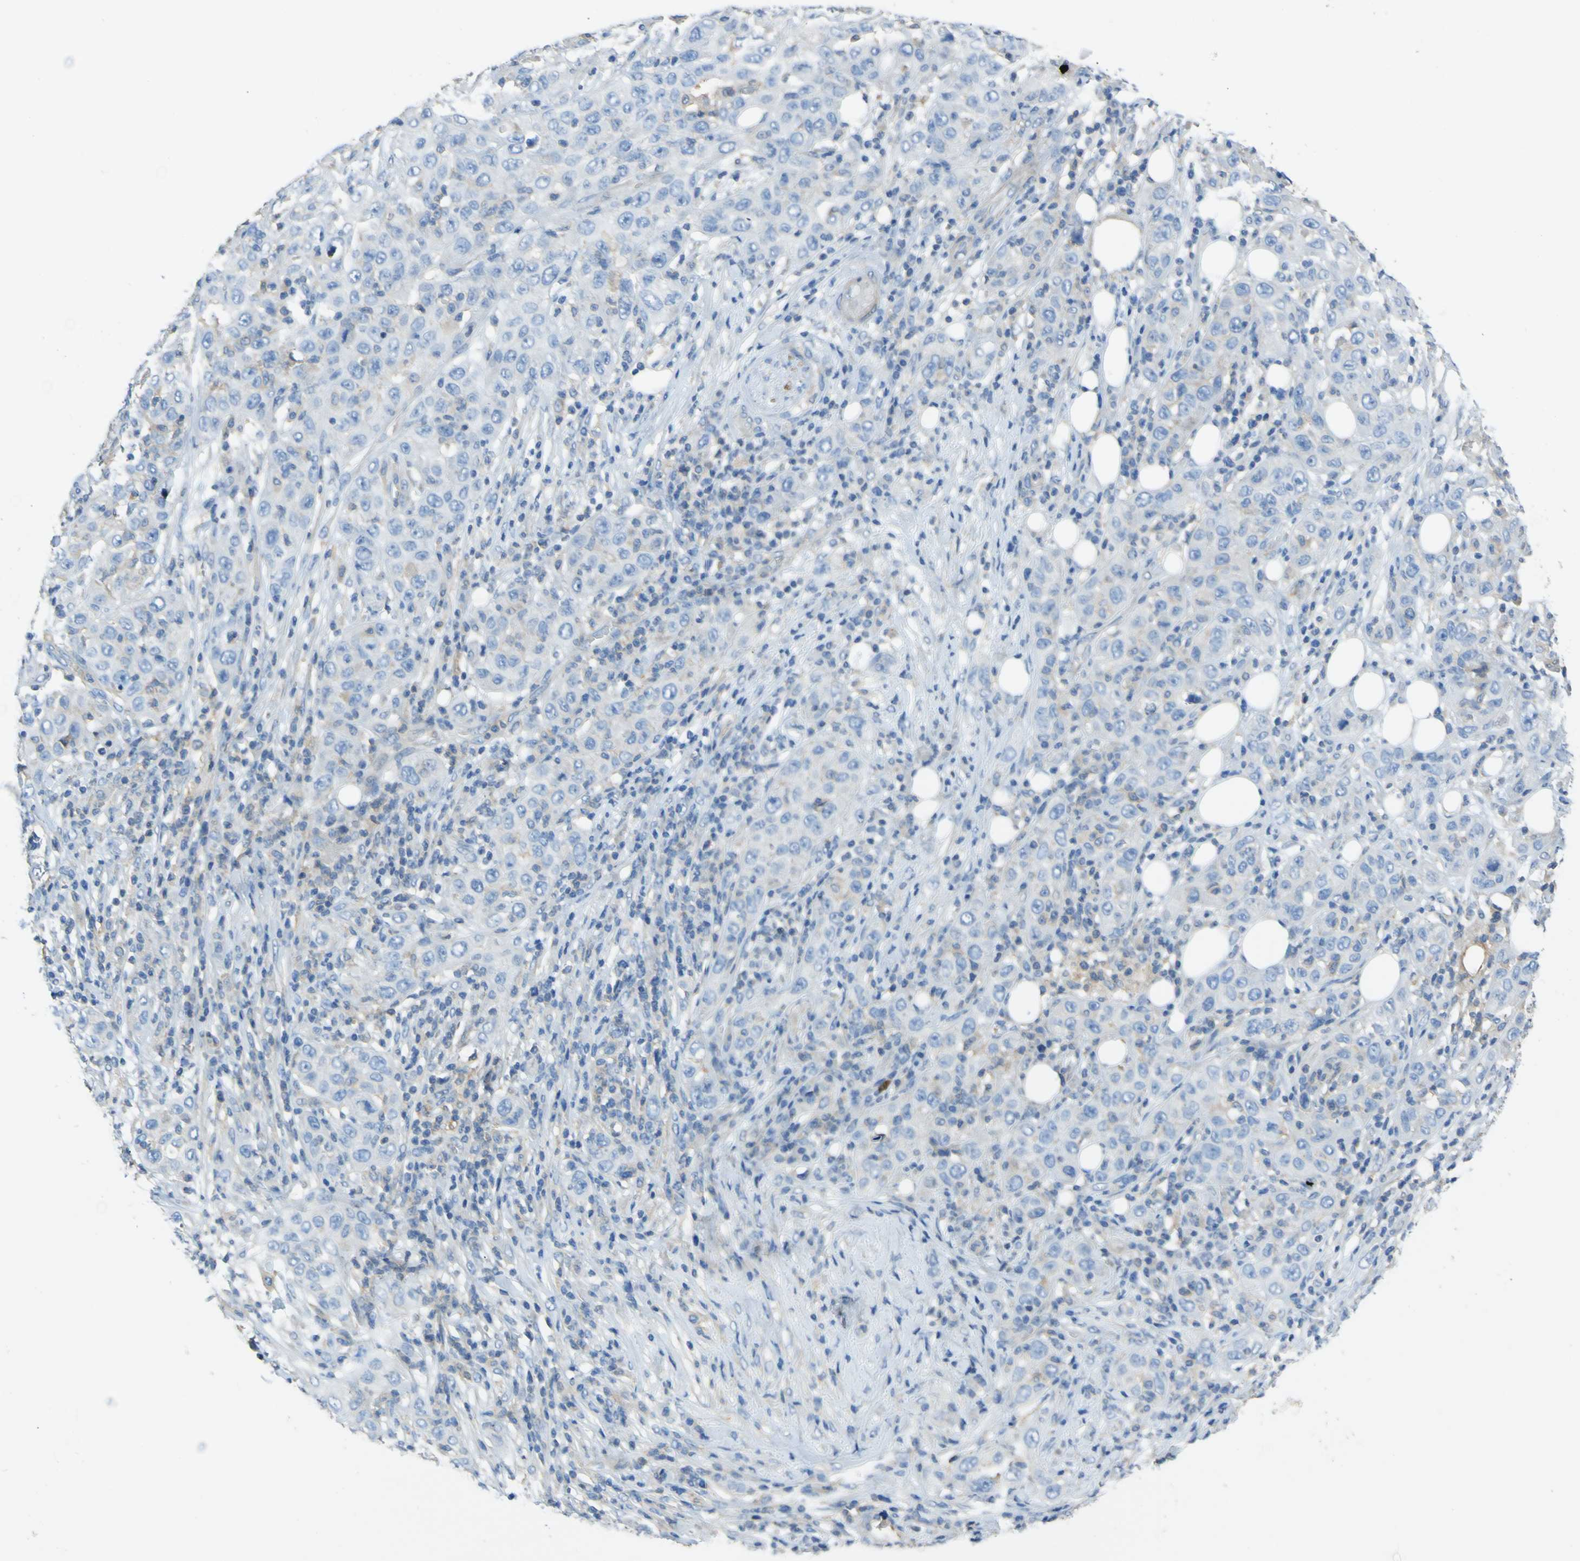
{"staining": {"intensity": "negative", "quantity": "none", "location": "none"}, "tissue": "skin cancer", "cell_type": "Tumor cells", "image_type": "cancer", "snomed": [{"axis": "morphology", "description": "Squamous cell carcinoma, NOS"}, {"axis": "topography", "description": "Skin"}], "caption": "Immunohistochemistry (IHC) micrograph of neoplastic tissue: skin cancer (squamous cell carcinoma) stained with DAB displays no significant protein positivity in tumor cells.", "gene": "OGN", "patient": {"sex": "female", "age": 88}}